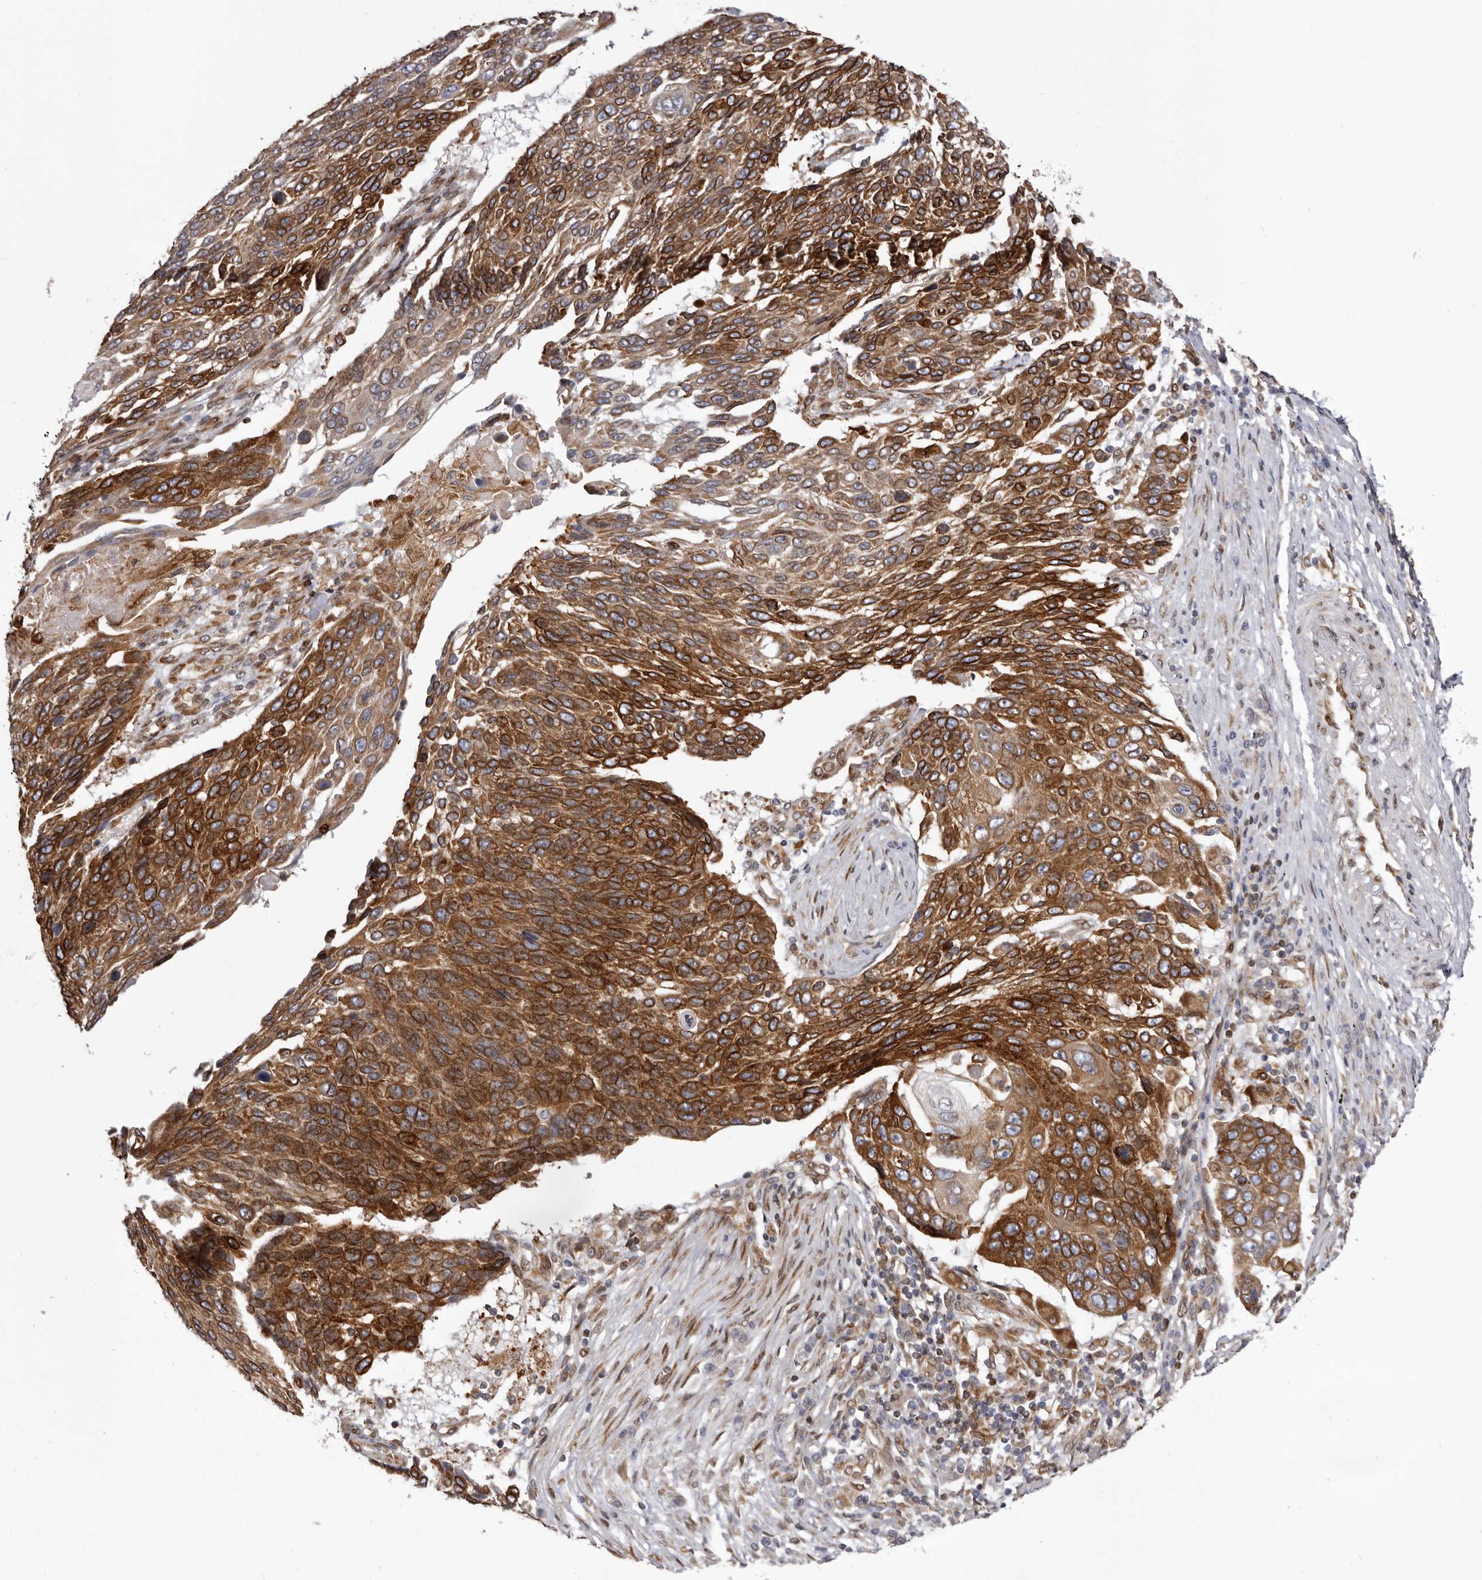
{"staining": {"intensity": "strong", "quantity": ">75%", "location": "cytoplasmic/membranous"}, "tissue": "lung cancer", "cell_type": "Tumor cells", "image_type": "cancer", "snomed": [{"axis": "morphology", "description": "Squamous cell carcinoma, NOS"}, {"axis": "topography", "description": "Lung"}], "caption": "Brown immunohistochemical staining in human squamous cell carcinoma (lung) displays strong cytoplasmic/membranous staining in approximately >75% of tumor cells. Immunohistochemistry (ihc) stains the protein in brown and the nuclei are stained blue.", "gene": "C4orf3", "patient": {"sex": "male", "age": 66}}